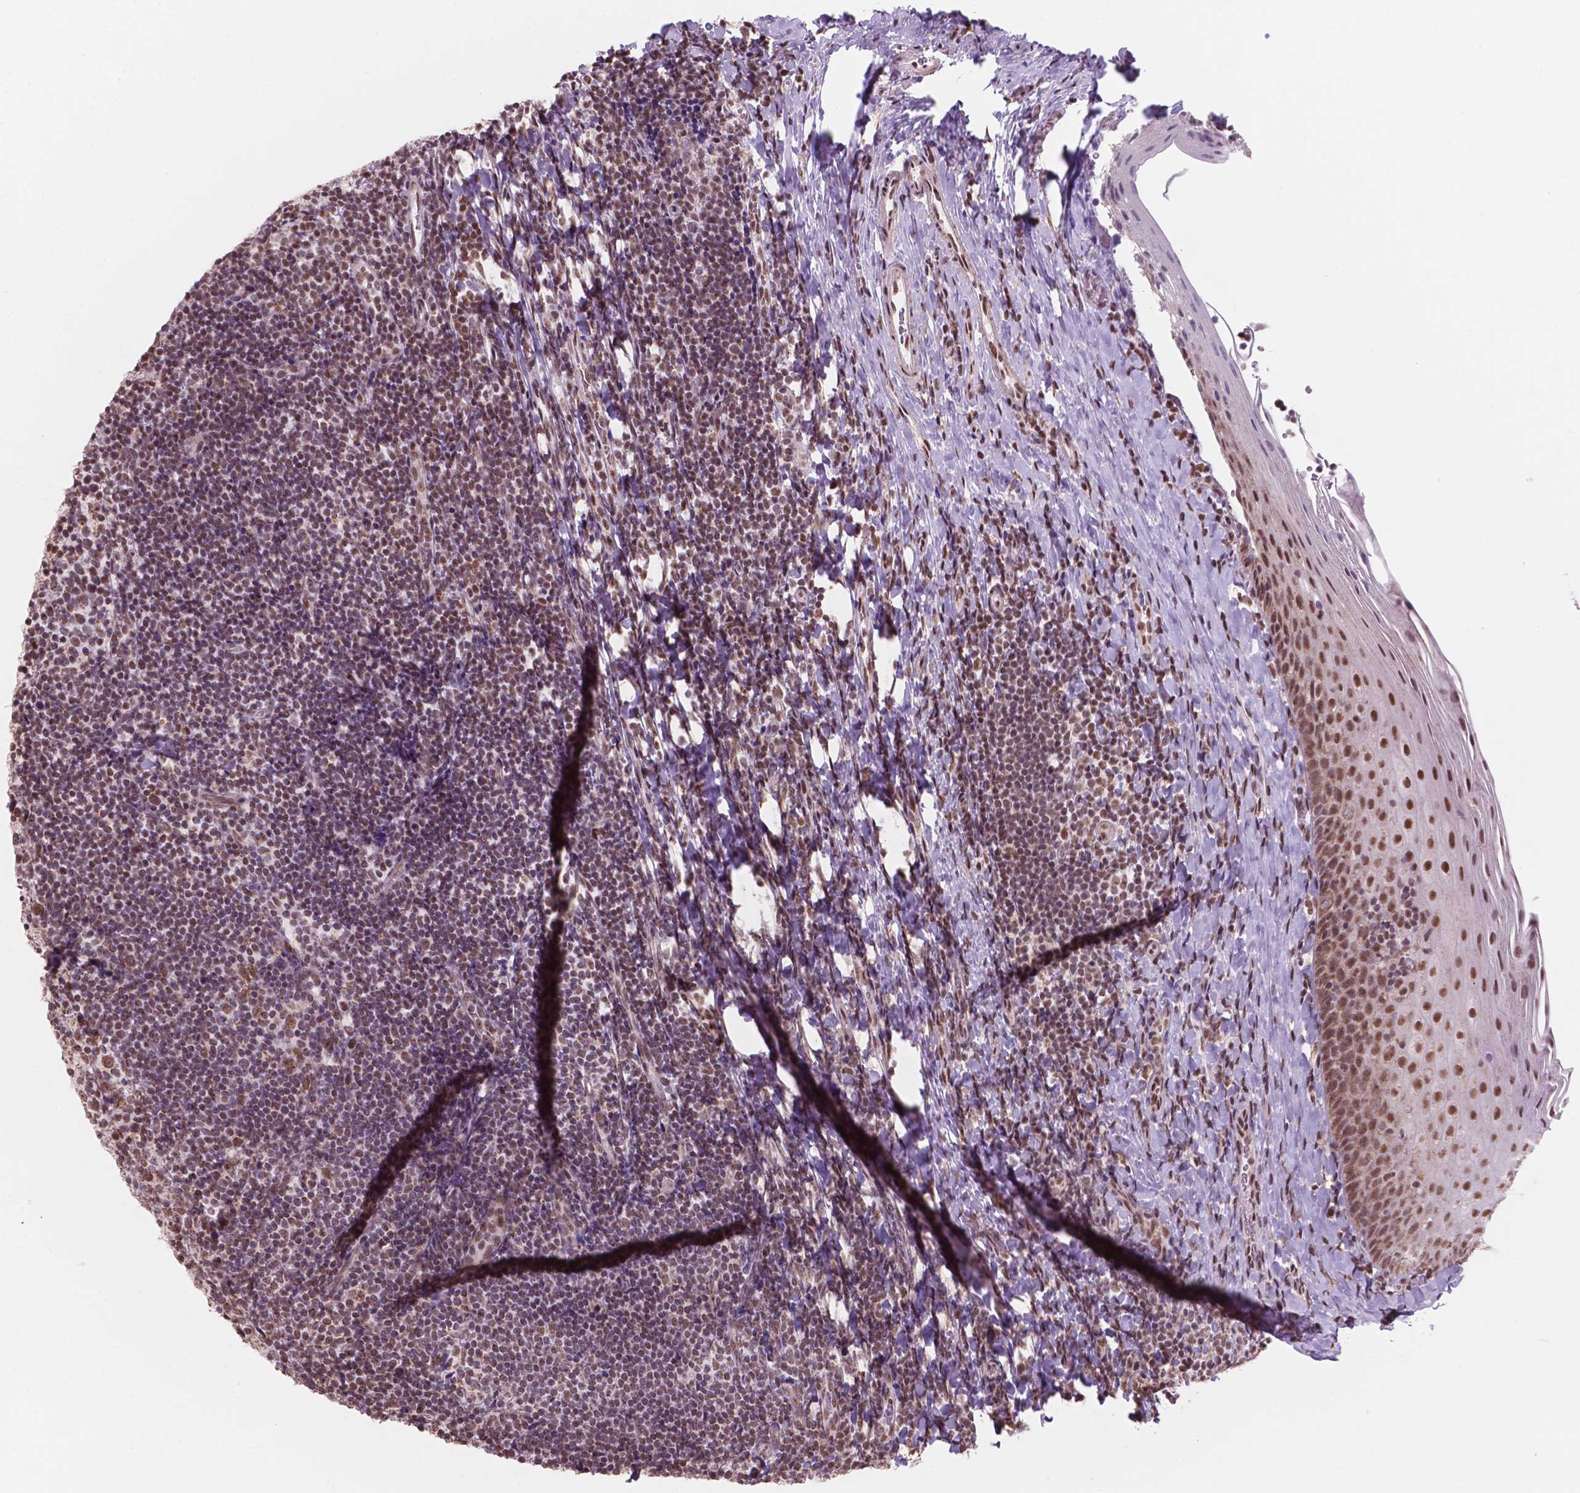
{"staining": {"intensity": "moderate", "quantity": ">75%", "location": "nuclear"}, "tissue": "tonsil", "cell_type": "Germinal center cells", "image_type": "normal", "snomed": [{"axis": "morphology", "description": "Normal tissue, NOS"}, {"axis": "topography", "description": "Tonsil"}], "caption": "High-power microscopy captured an IHC image of normal tonsil, revealing moderate nuclear staining in about >75% of germinal center cells. Nuclei are stained in blue.", "gene": "NDUFA10", "patient": {"sex": "female", "age": 10}}